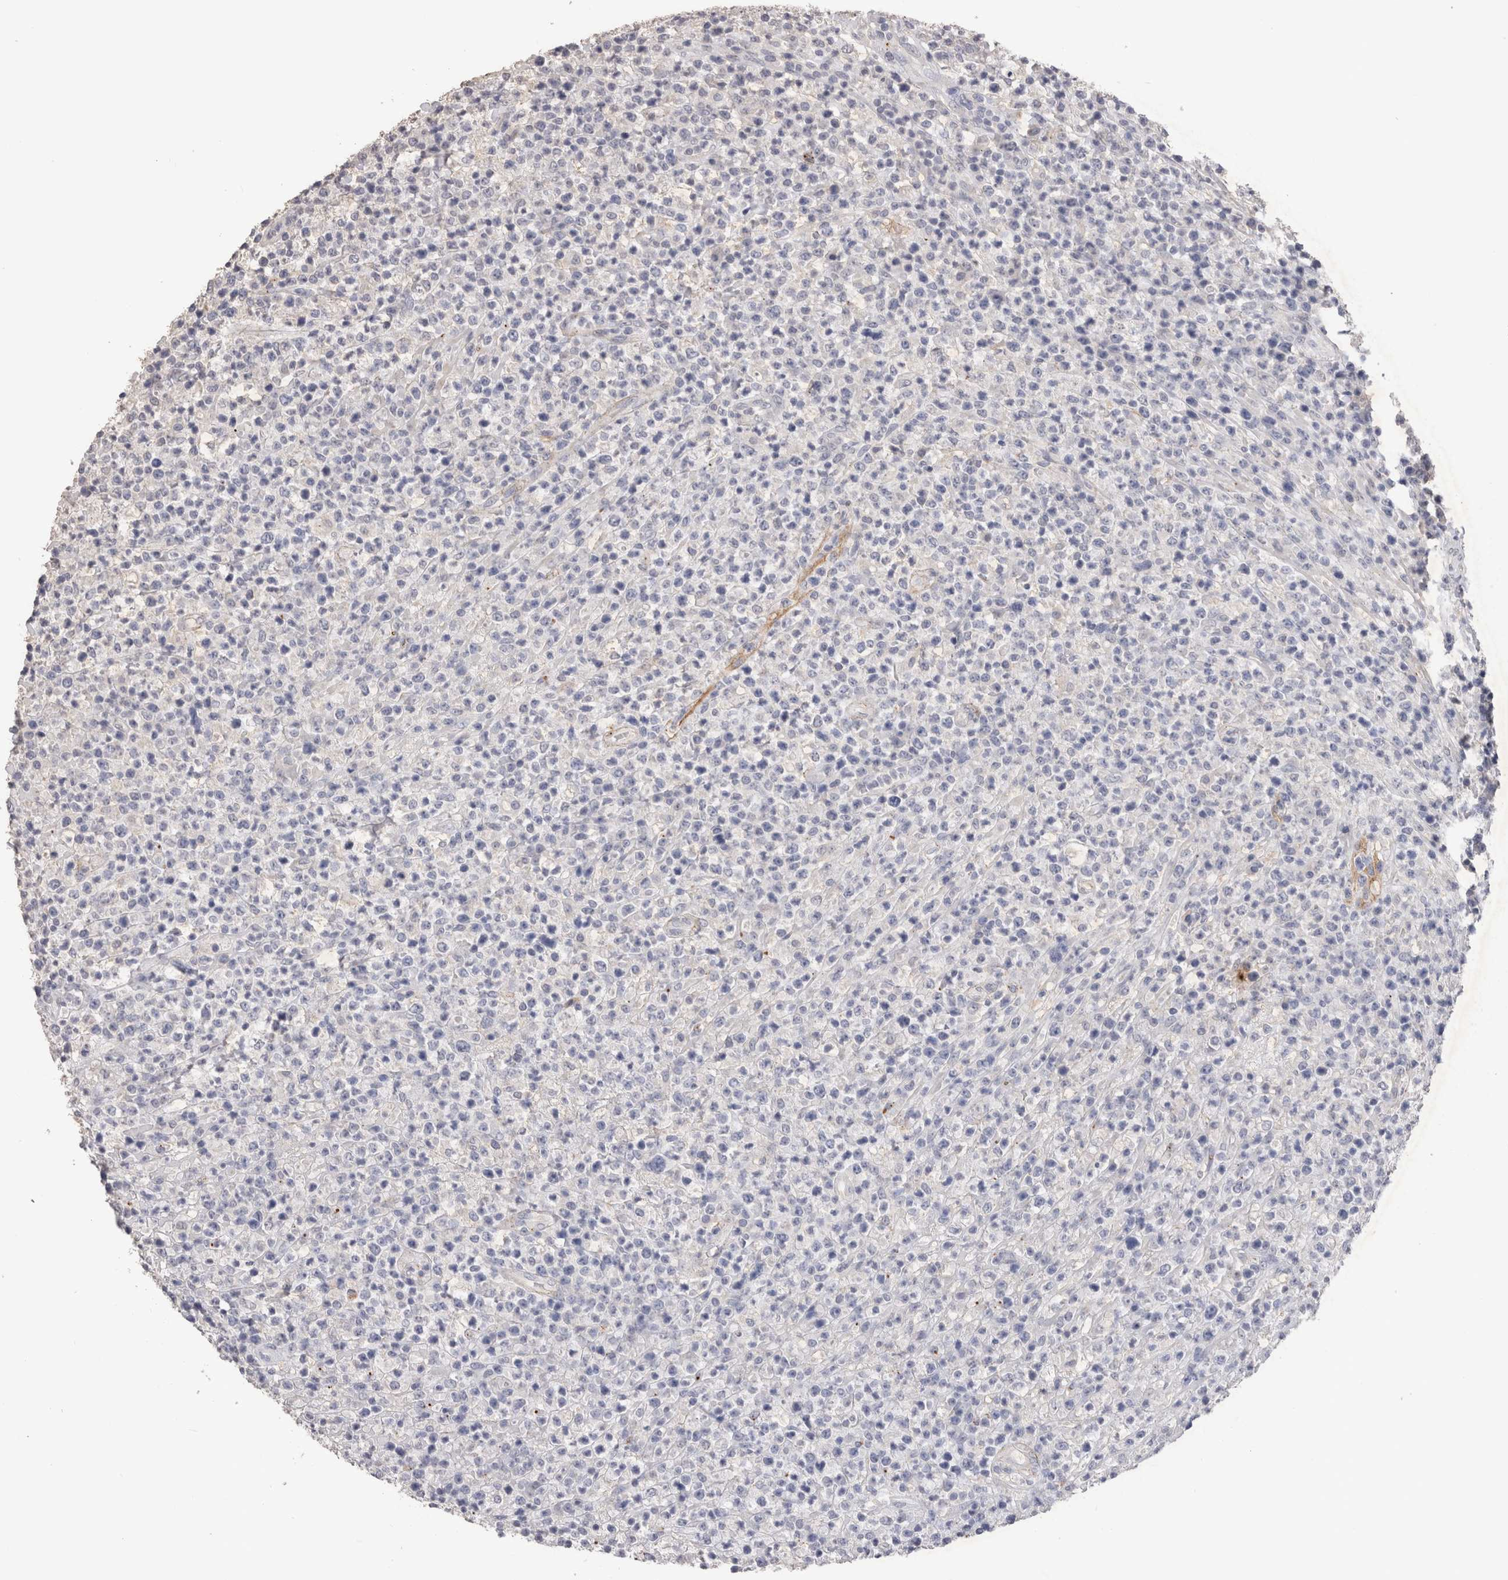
{"staining": {"intensity": "negative", "quantity": "none", "location": "none"}, "tissue": "lymphoma", "cell_type": "Tumor cells", "image_type": "cancer", "snomed": [{"axis": "morphology", "description": "Malignant lymphoma, non-Hodgkin's type, High grade"}, {"axis": "topography", "description": "Colon"}], "caption": "High magnification brightfield microscopy of lymphoma stained with DAB (brown) and counterstained with hematoxylin (blue): tumor cells show no significant staining. (Stains: DAB immunohistochemistry with hematoxylin counter stain, Microscopy: brightfield microscopy at high magnification).", "gene": "CDH6", "patient": {"sex": "female", "age": 53}}